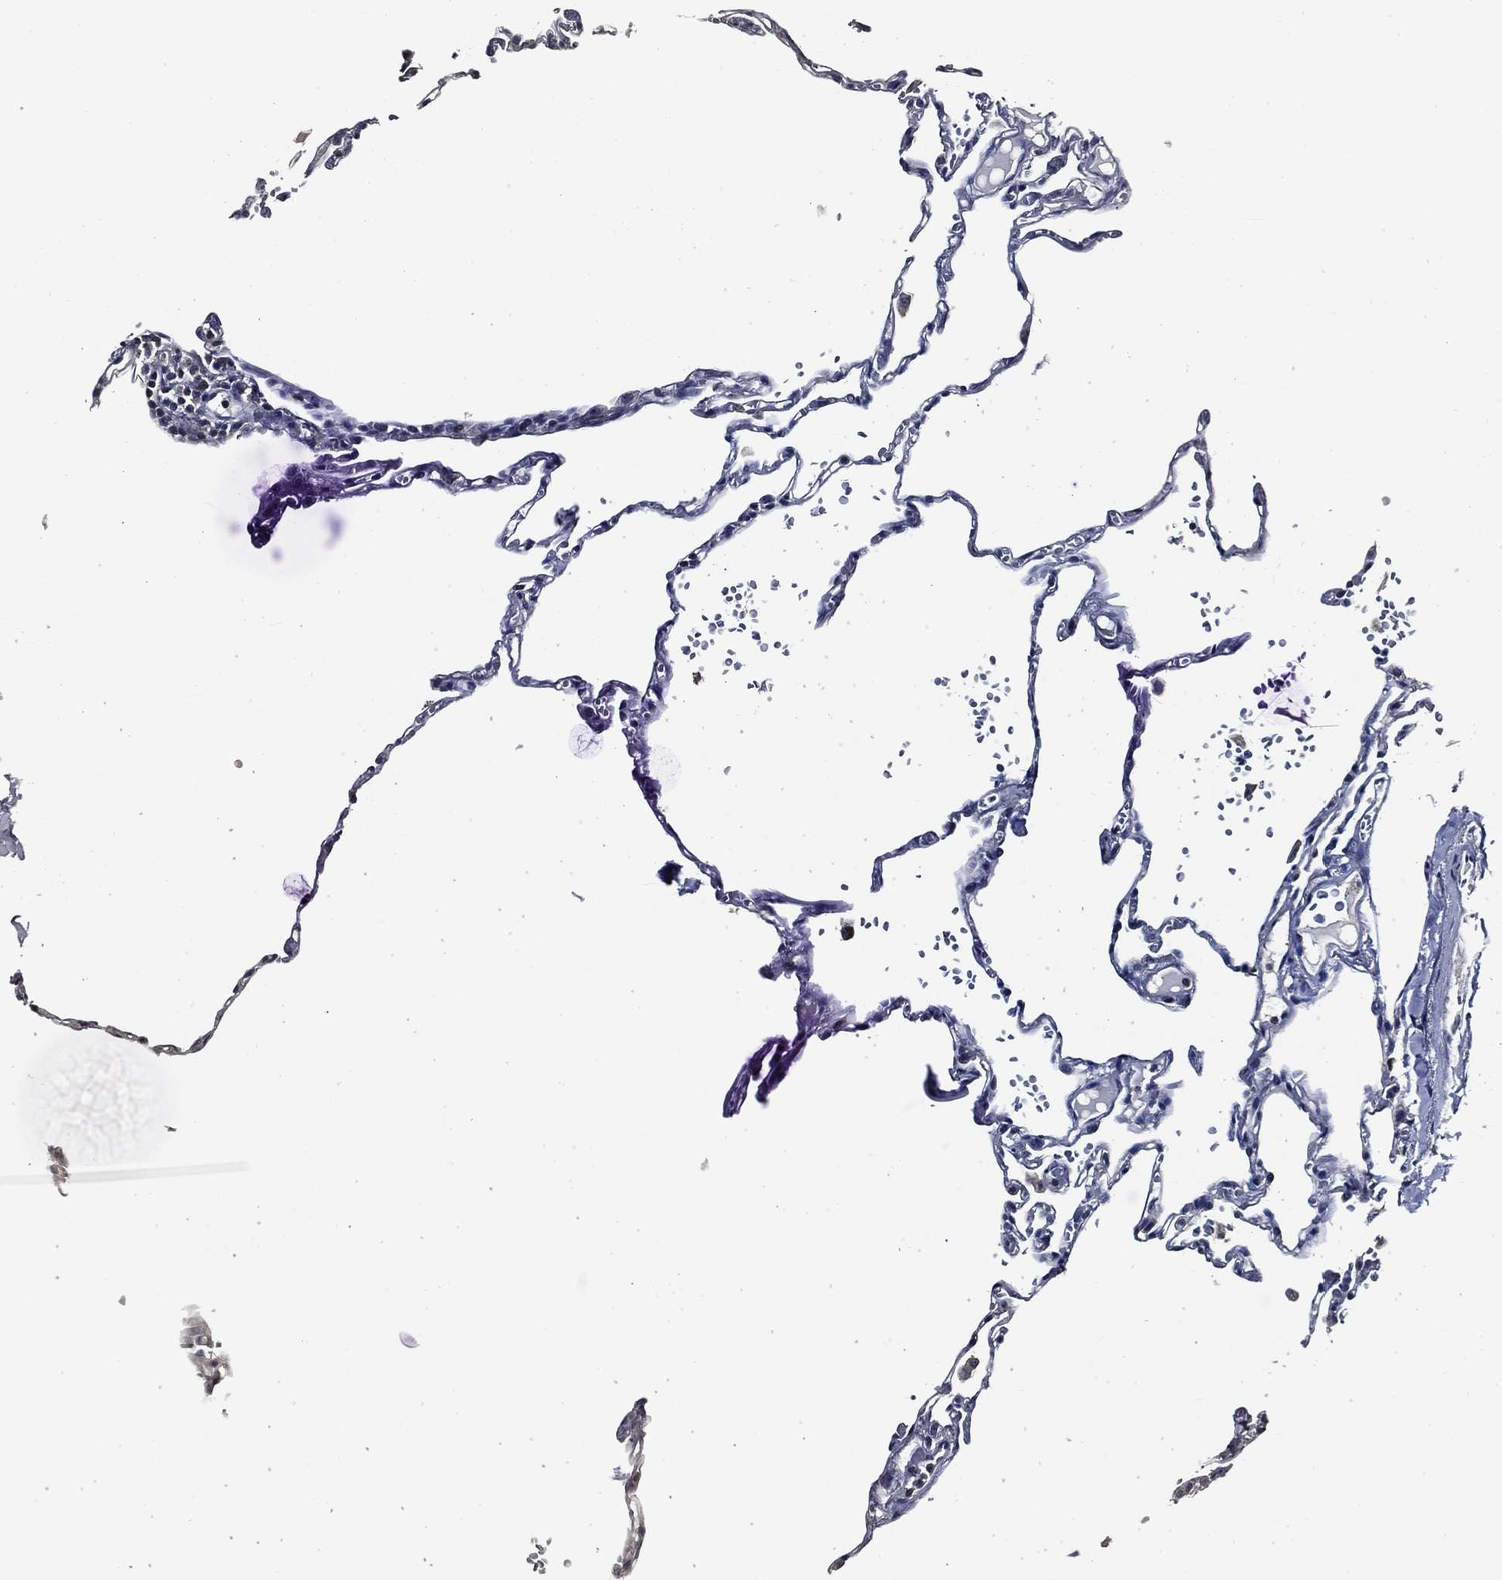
{"staining": {"intensity": "negative", "quantity": "none", "location": "none"}, "tissue": "lung", "cell_type": "Alveolar cells", "image_type": "normal", "snomed": [{"axis": "morphology", "description": "Normal tissue, NOS"}, {"axis": "topography", "description": "Lung"}], "caption": "Immunohistochemistry histopathology image of benign lung: human lung stained with DAB (3,3'-diaminobenzidine) shows no significant protein positivity in alveolar cells. (Immunohistochemistry (ihc), brightfield microscopy, high magnification).", "gene": "POU2F2", "patient": {"sex": "male", "age": 78}}